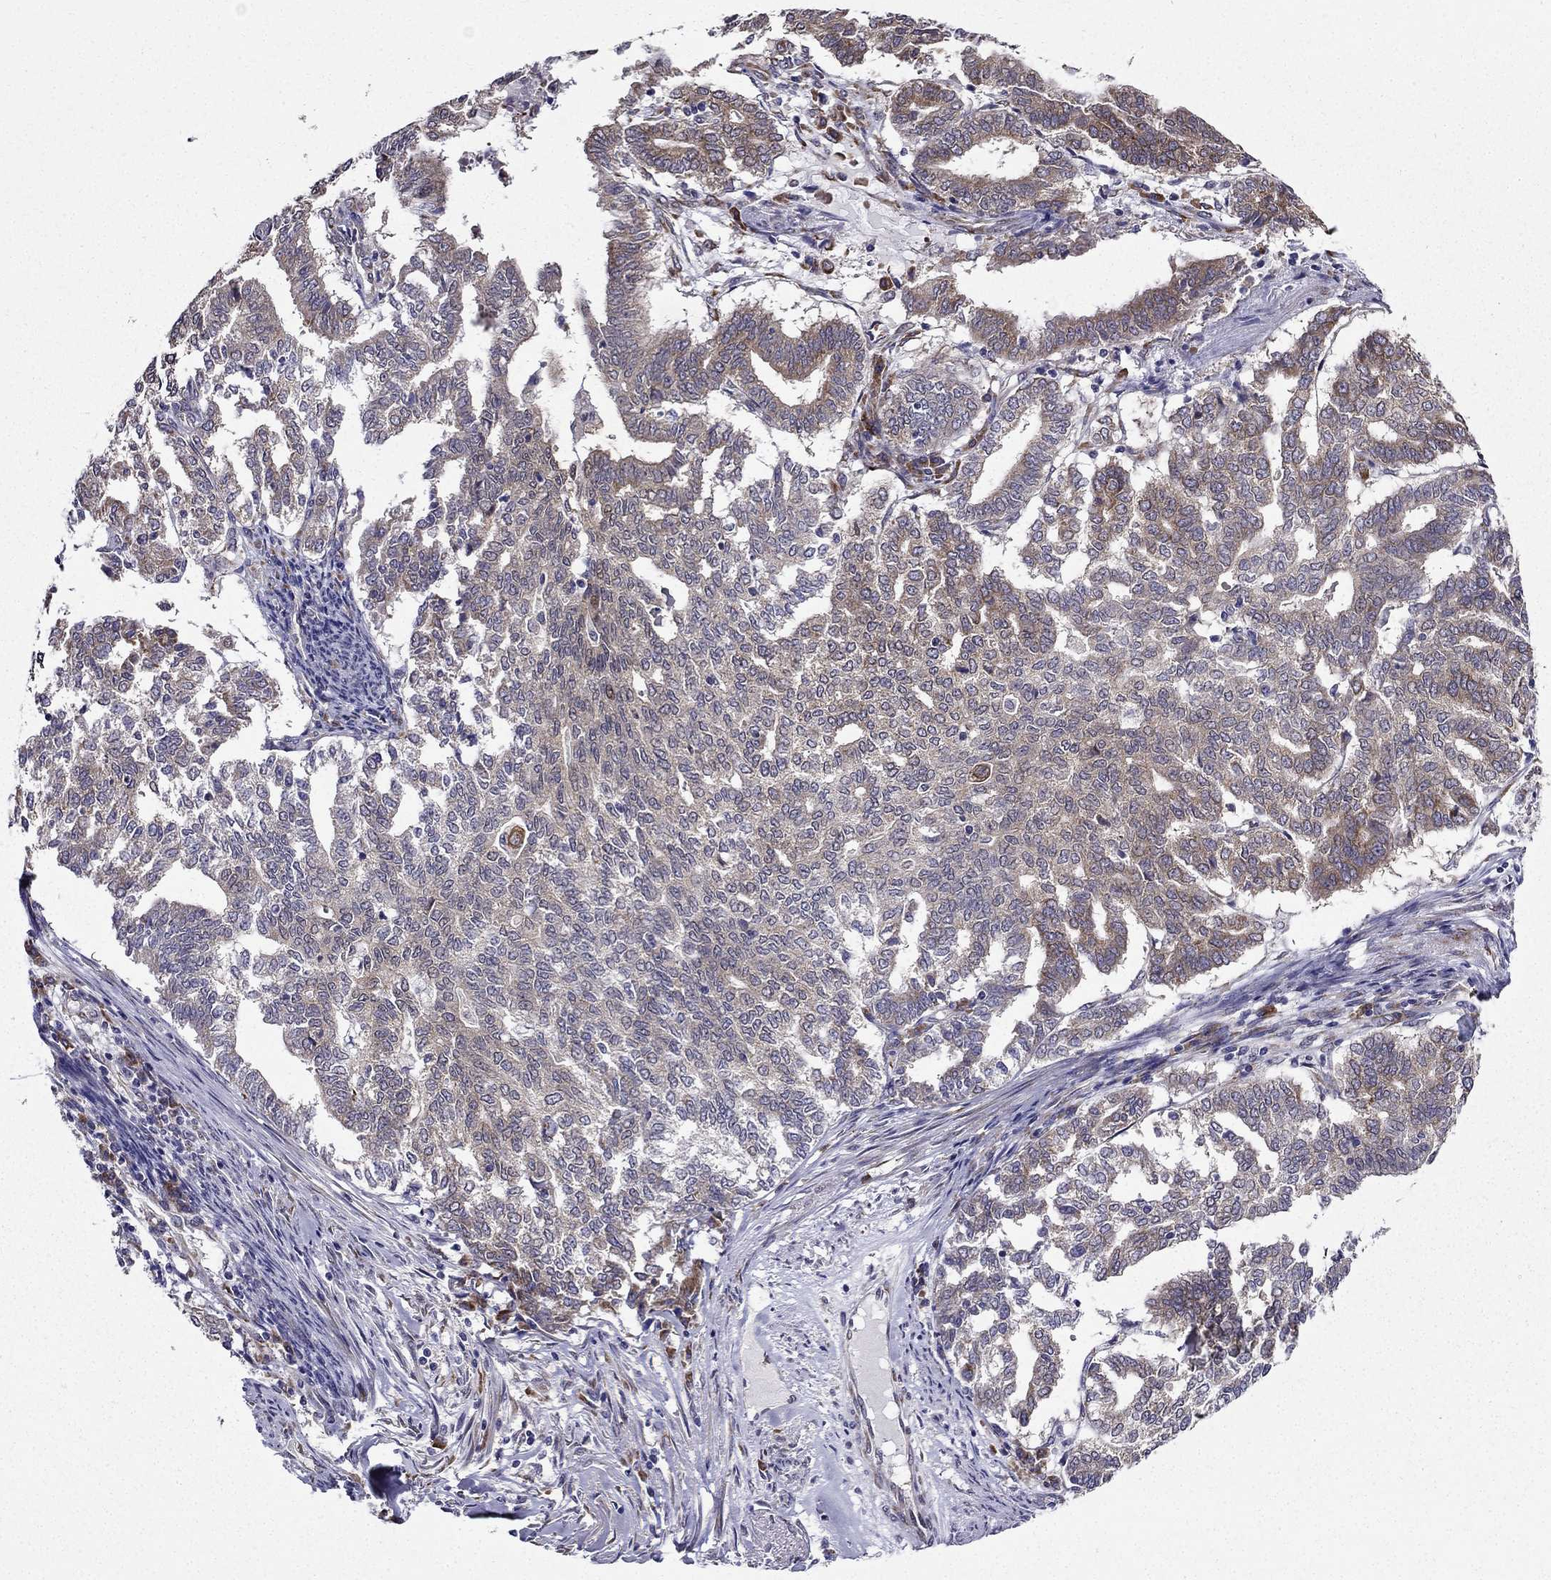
{"staining": {"intensity": "weak", "quantity": "25%-75%", "location": "cytoplasmic/membranous"}, "tissue": "endometrial cancer", "cell_type": "Tumor cells", "image_type": "cancer", "snomed": [{"axis": "morphology", "description": "Adenocarcinoma, NOS"}, {"axis": "topography", "description": "Endometrium"}], "caption": "The micrograph demonstrates a brown stain indicating the presence of a protein in the cytoplasmic/membranous of tumor cells in endometrial cancer (adenocarcinoma).", "gene": "ARHGEF28", "patient": {"sex": "female", "age": 79}}